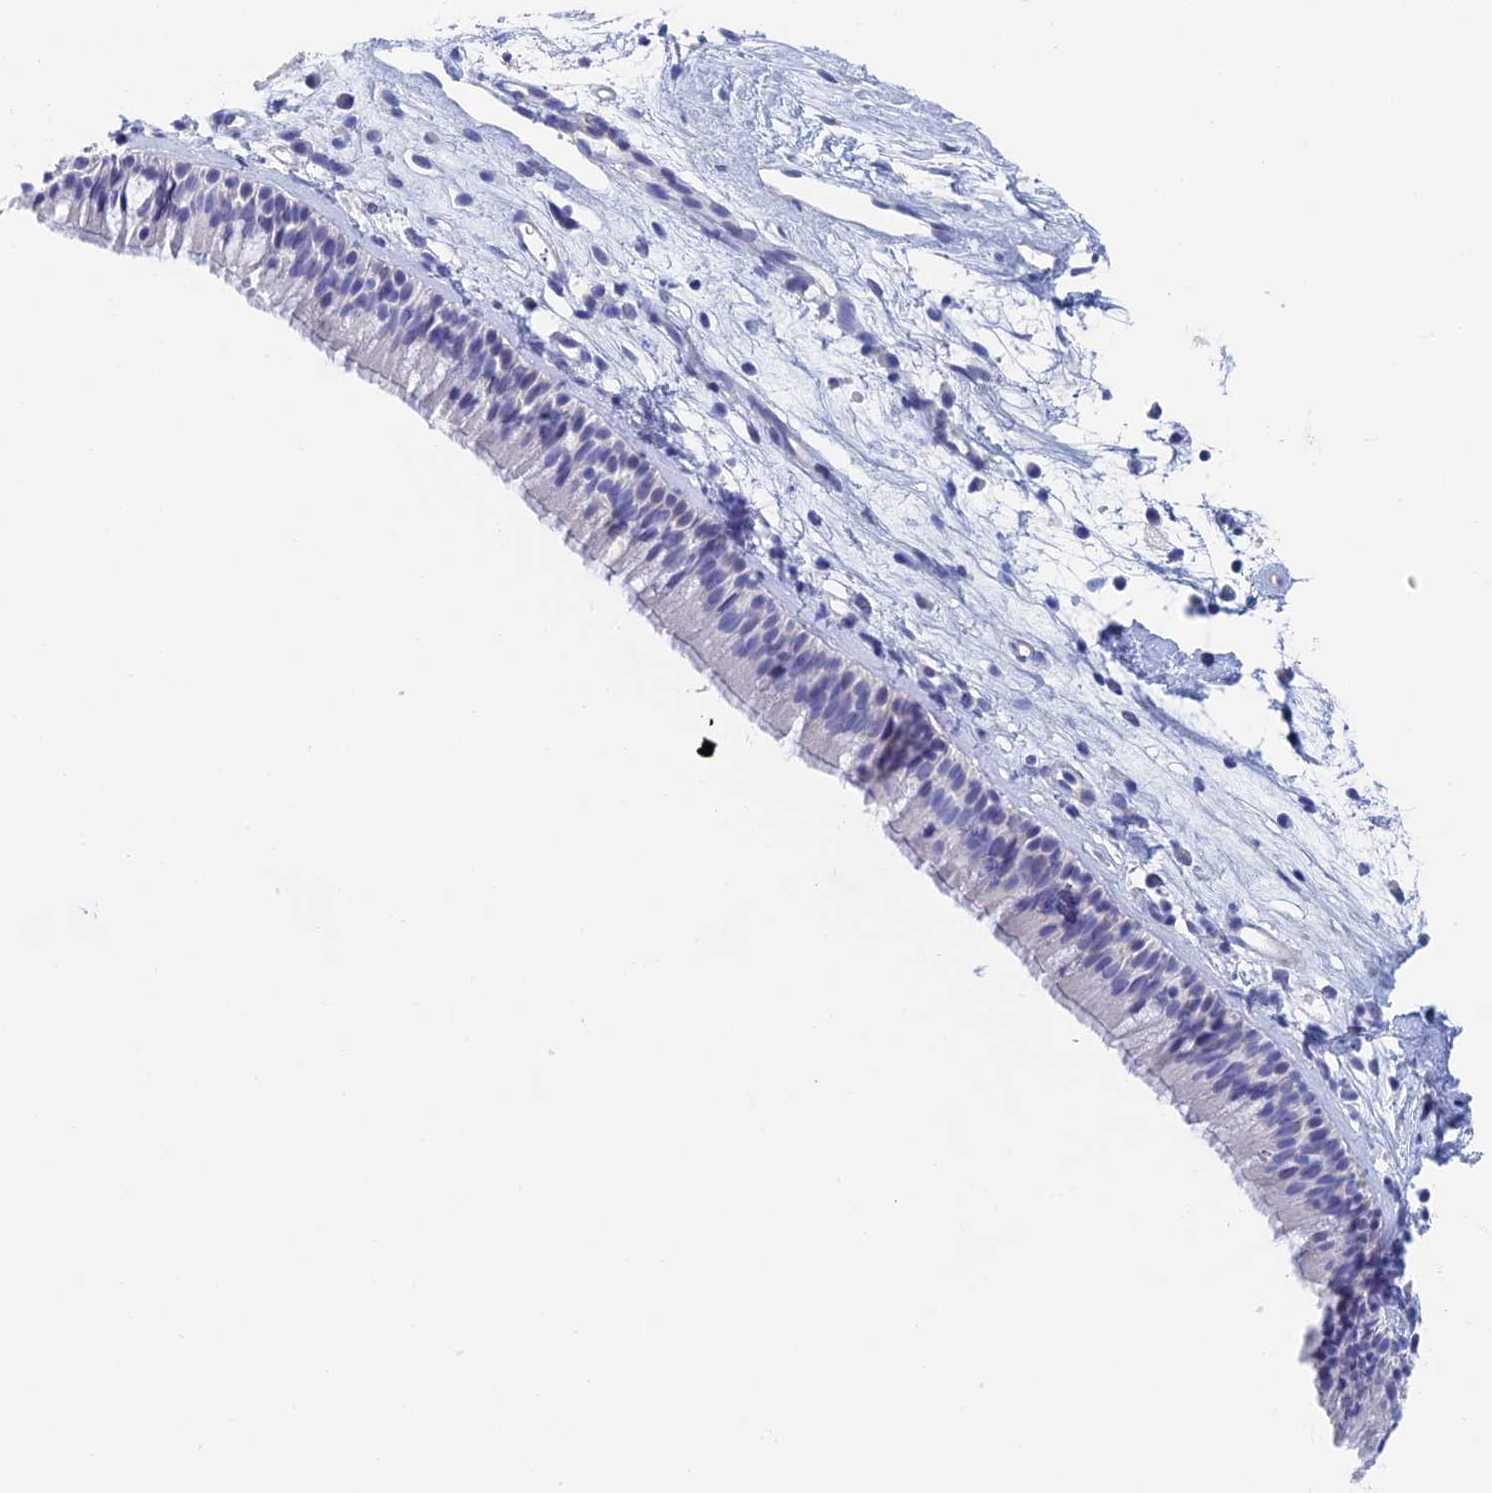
{"staining": {"intensity": "negative", "quantity": "none", "location": "none"}, "tissue": "nasopharynx", "cell_type": "Respiratory epithelial cells", "image_type": "normal", "snomed": [{"axis": "morphology", "description": "Normal tissue, NOS"}, {"axis": "morphology", "description": "Inflammation, NOS"}, {"axis": "morphology", "description": "Malignant melanoma, Metastatic site"}, {"axis": "topography", "description": "Nasopharynx"}], "caption": "A high-resolution photomicrograph shows IHC staining of normal nasopharynx, which exhibits no significant positivity in respiratory epithelial cells. The staining was performed using DAB (3,3'-diaminobenzidine) to visualize the protein expression in brown, while the nuclei were stained in blue with hematoxylin (Magnification: 20x).", "gene": "KCNK18", "patient": {"sex": "male", "age": 70}}